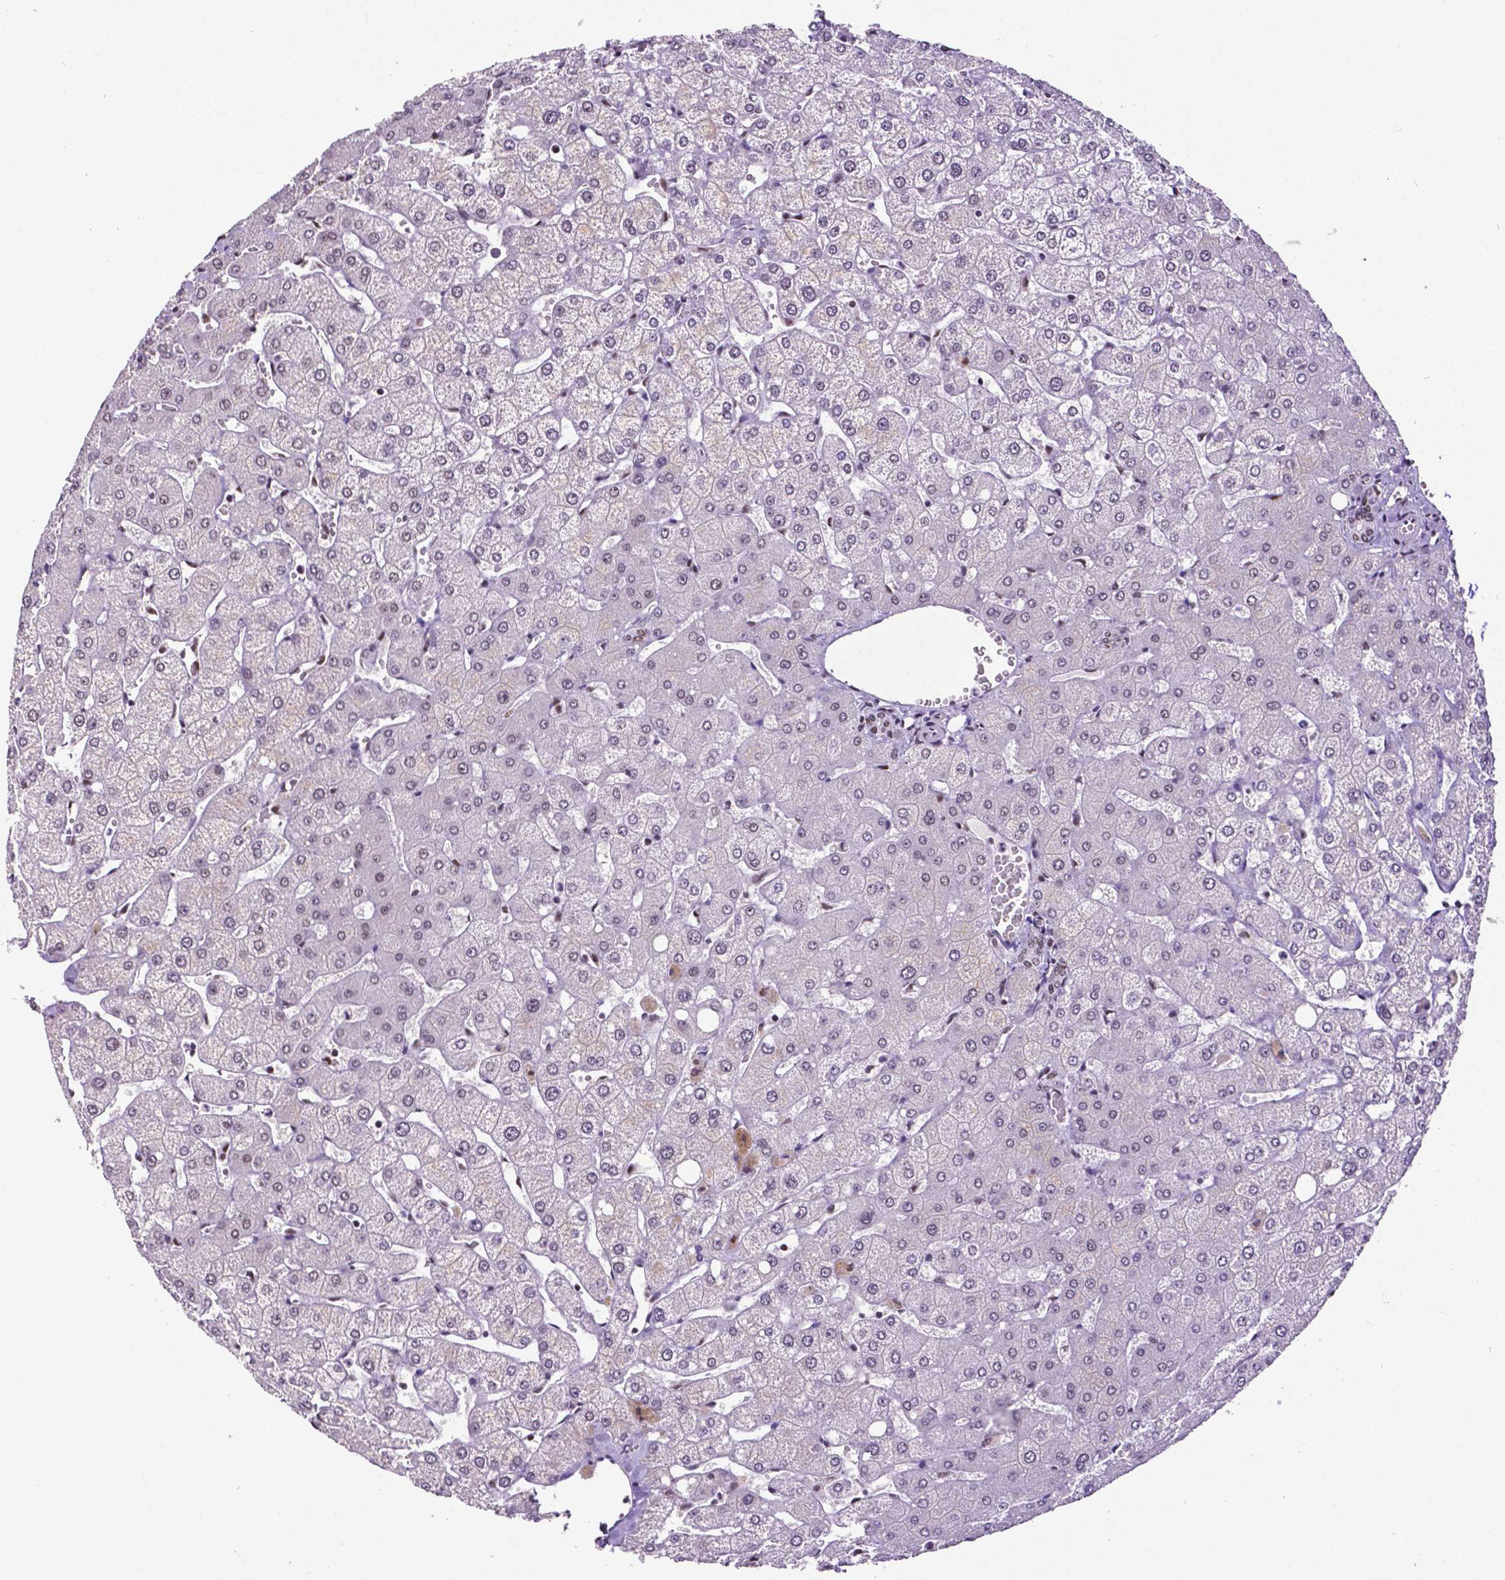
{"staining": {"intensity": "weak", "quantity": "<25%", "location": "nuclear"}, "tissue": "liver", "cell_type": "Cholangiocytes", "image_type": "normal", "snomed": [{"axis": "morphology", "description": "Normal tissue, NOS"}, {"axis": "topography", "description": "Liver"}], "caption": "The micrograph reveals no significant positivity in cholangiocytes of liver.", "gene": "REST", "patient": {"sex": "female", "age": 54}}